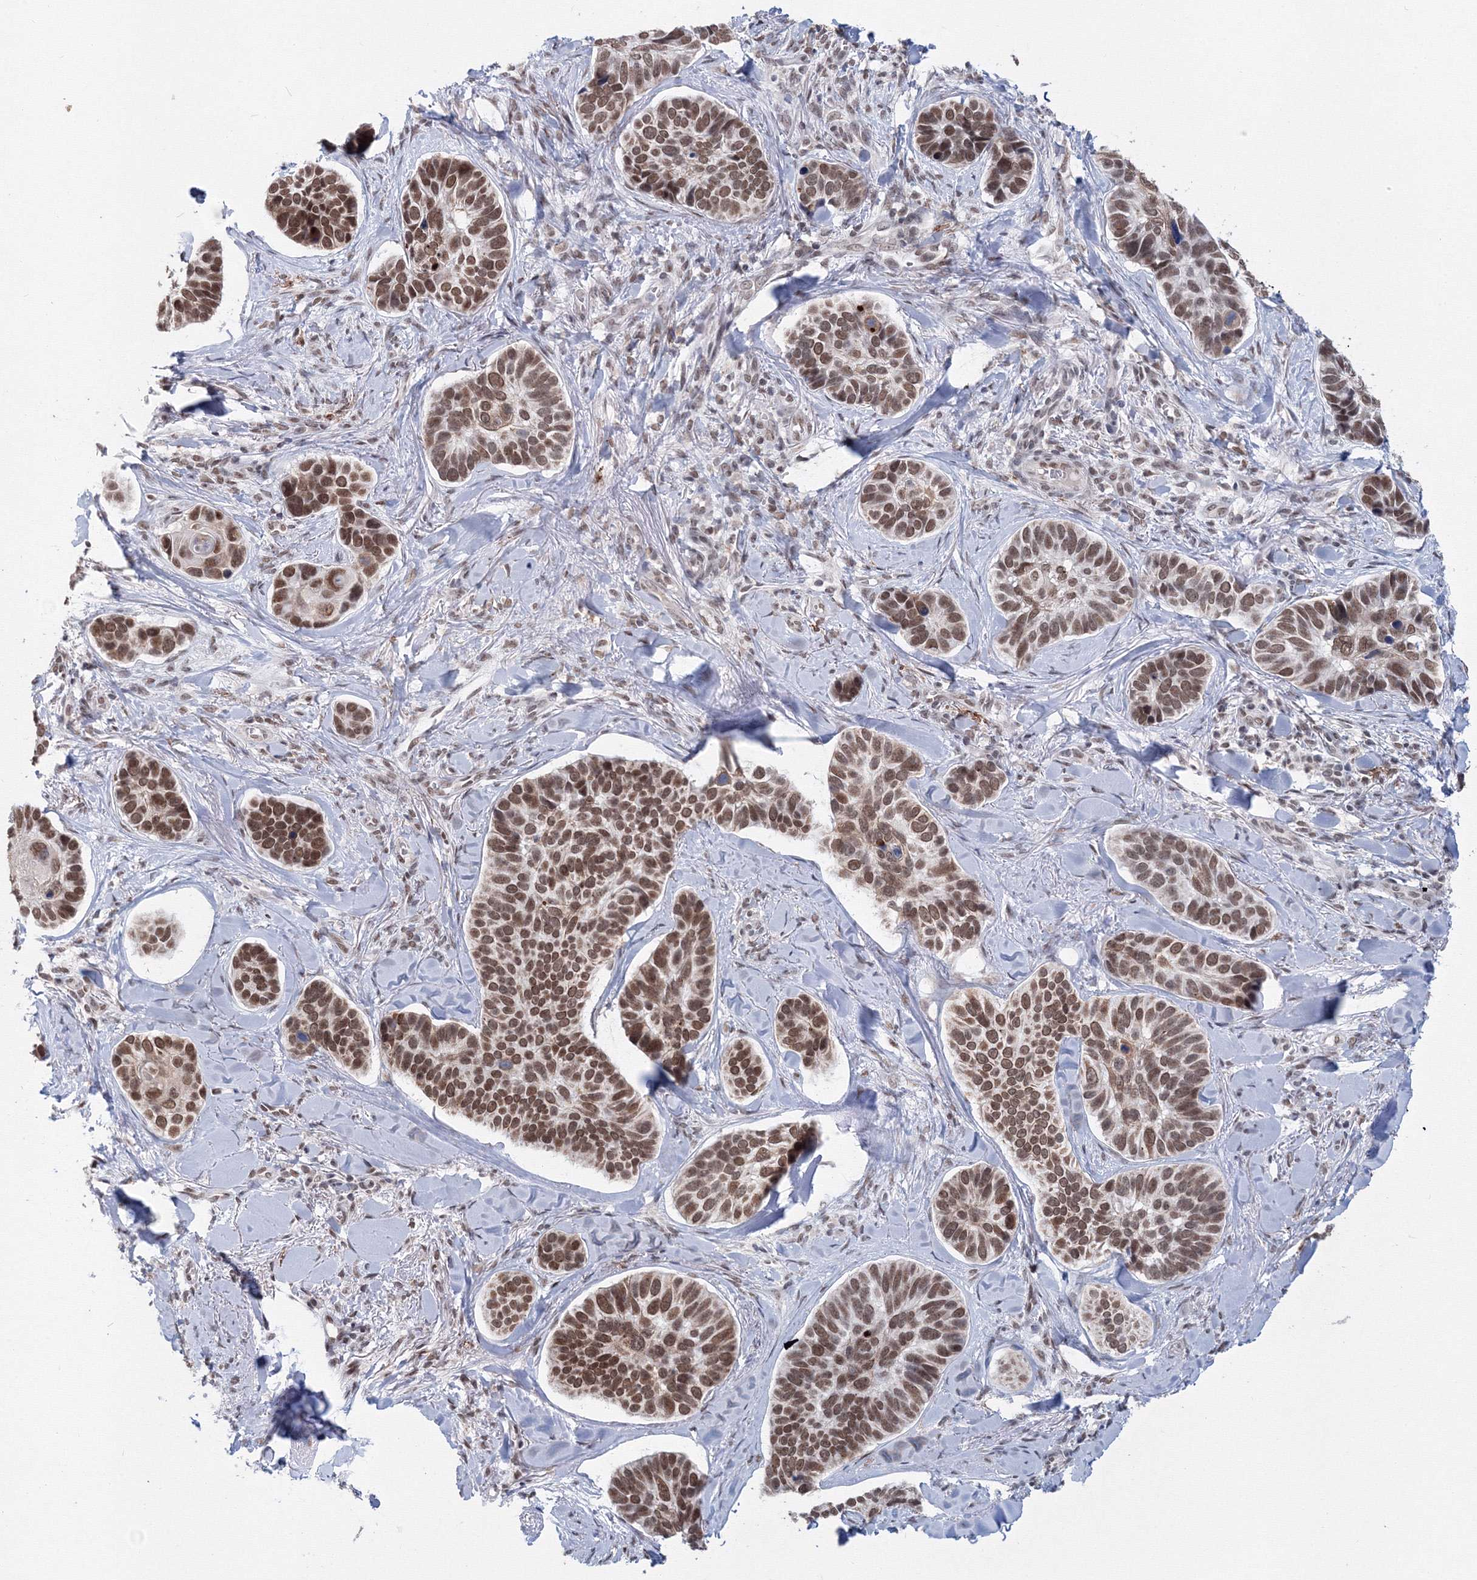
{"staining": {"intensity": "moderate", "quantity": ">75%", "location": "nuclear"}, "tissue": "skin cancer", "cell_type": "Tumor cells", "image_type": "cancer", "snomed": [{"axis": "morphology", "description": "Basal cell carcinoma"}, {"axis": "topography", "description": "Skin"}], "caption": "Skin basal cell carcinoma stained with a protein marker reveals moderate staining in tumor cells.", "gene": "SF3B6", "patient": {"sex": "male", "age": 62}}